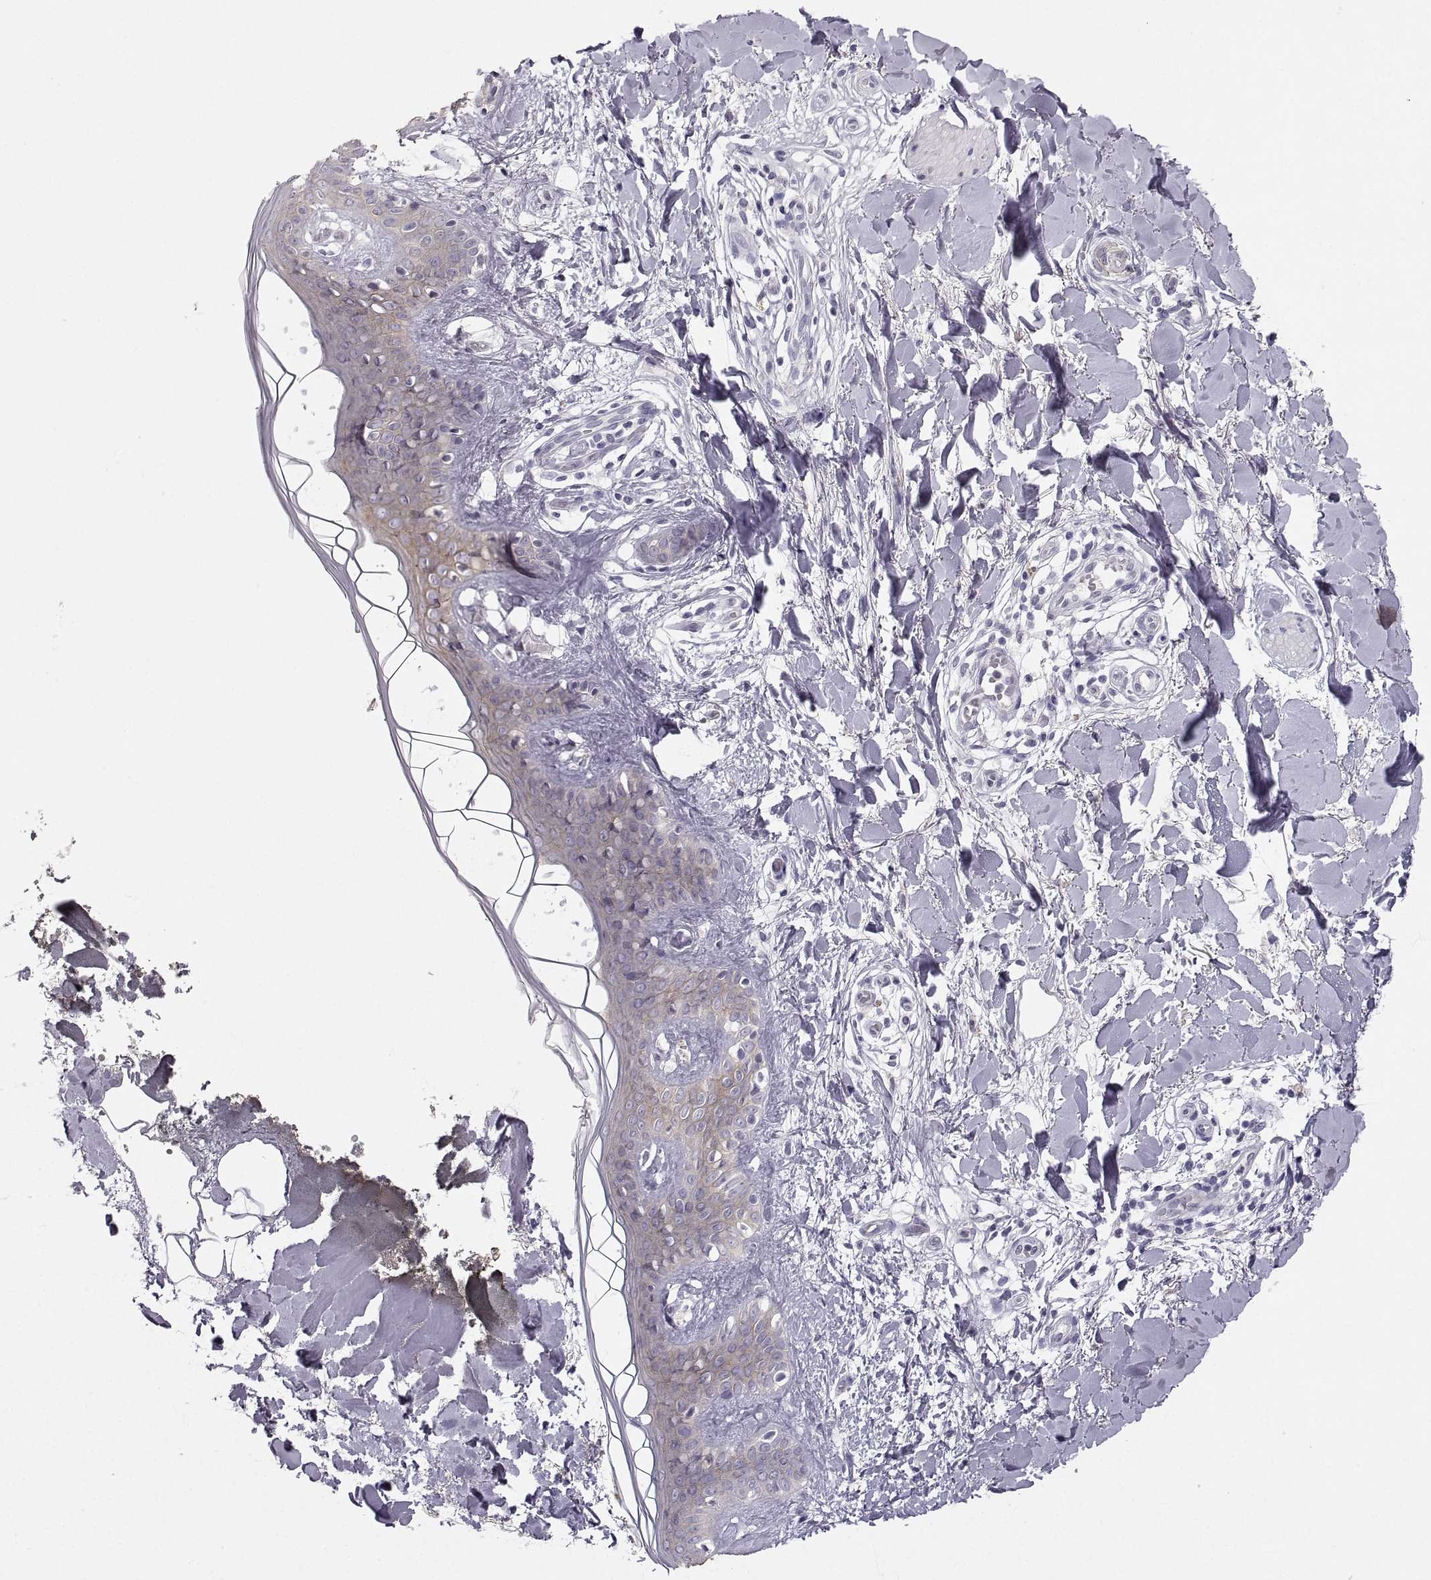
{"staining": {"intensity": "negative", "quantity": "none", "location": "none"}, "tissue": "skin", "cell_type": "Fibroblasts", "image_type": "normal", "snomed": [{"axis": "morphology", "description": "Normal tissue, NOS"}, {"axis": "topography", "description": "Skin"}], "caption": "The immunohistochemistry (IHC) histopathology image has no significant staining in fibroblasts of skin.", "gene": "ZNF185", "patient": {"sex": "female", "age": 34}}